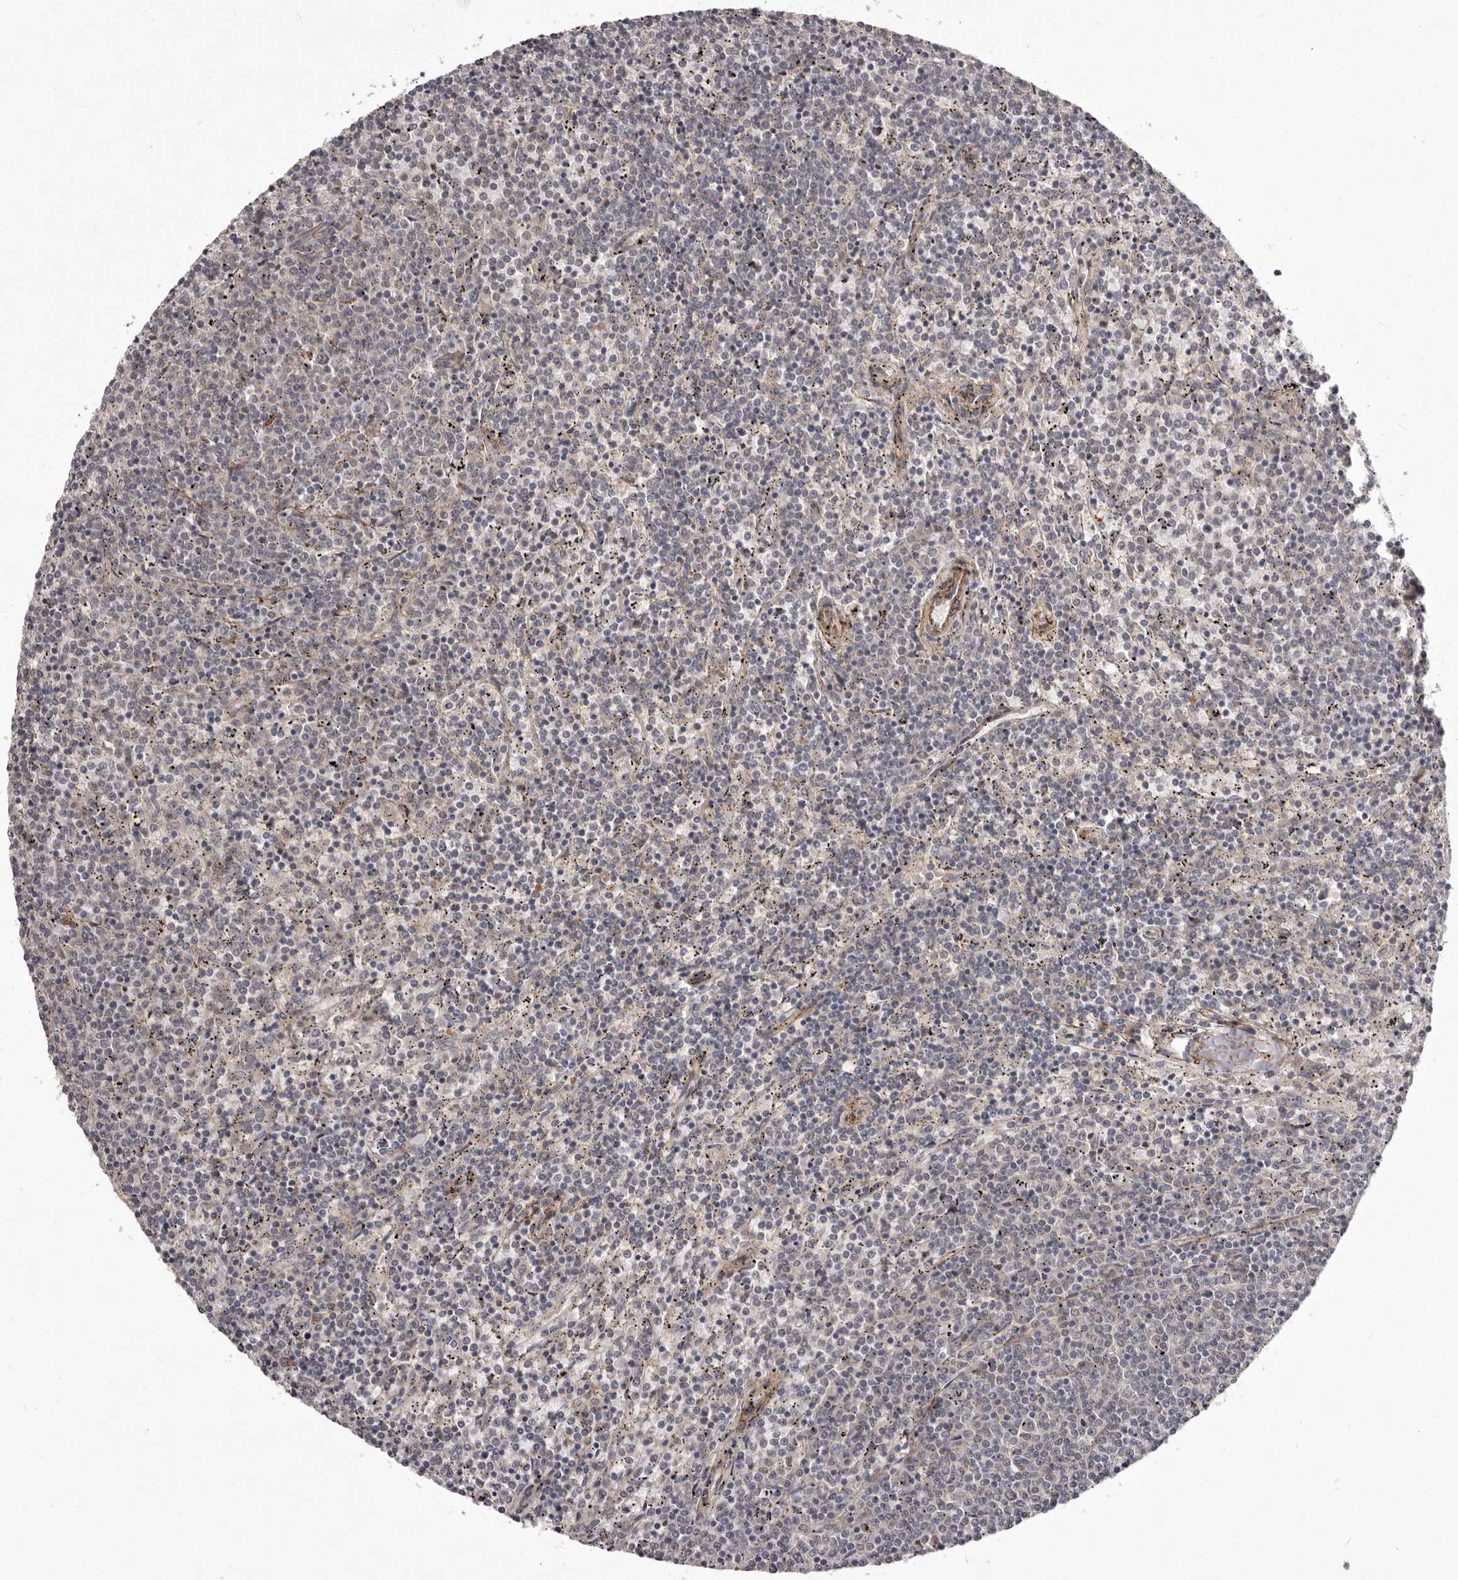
{"staining": {"intensity": "negative", "quantity": "none", "location": "none"}, "tissue": "lymphoma", "cell_type": "Tumor cells", "image_type": "cancer", "snomed": [{"axis": "morphology", "description": "Malignant lymphoma, non-Hodgkin's type, Low grade"}, {"axis": "topography", "description": "Spleen"}], "caption": "High magnification brightfield microscopy of lymphoma stained with DAB (3,3'-diaminobenzidine) (brown) and counterstained with hematoxylin (blue): tumor cells show no significant staining.", "gene": "HBS1L", "patient": {"sex": "female", "age": 50}}